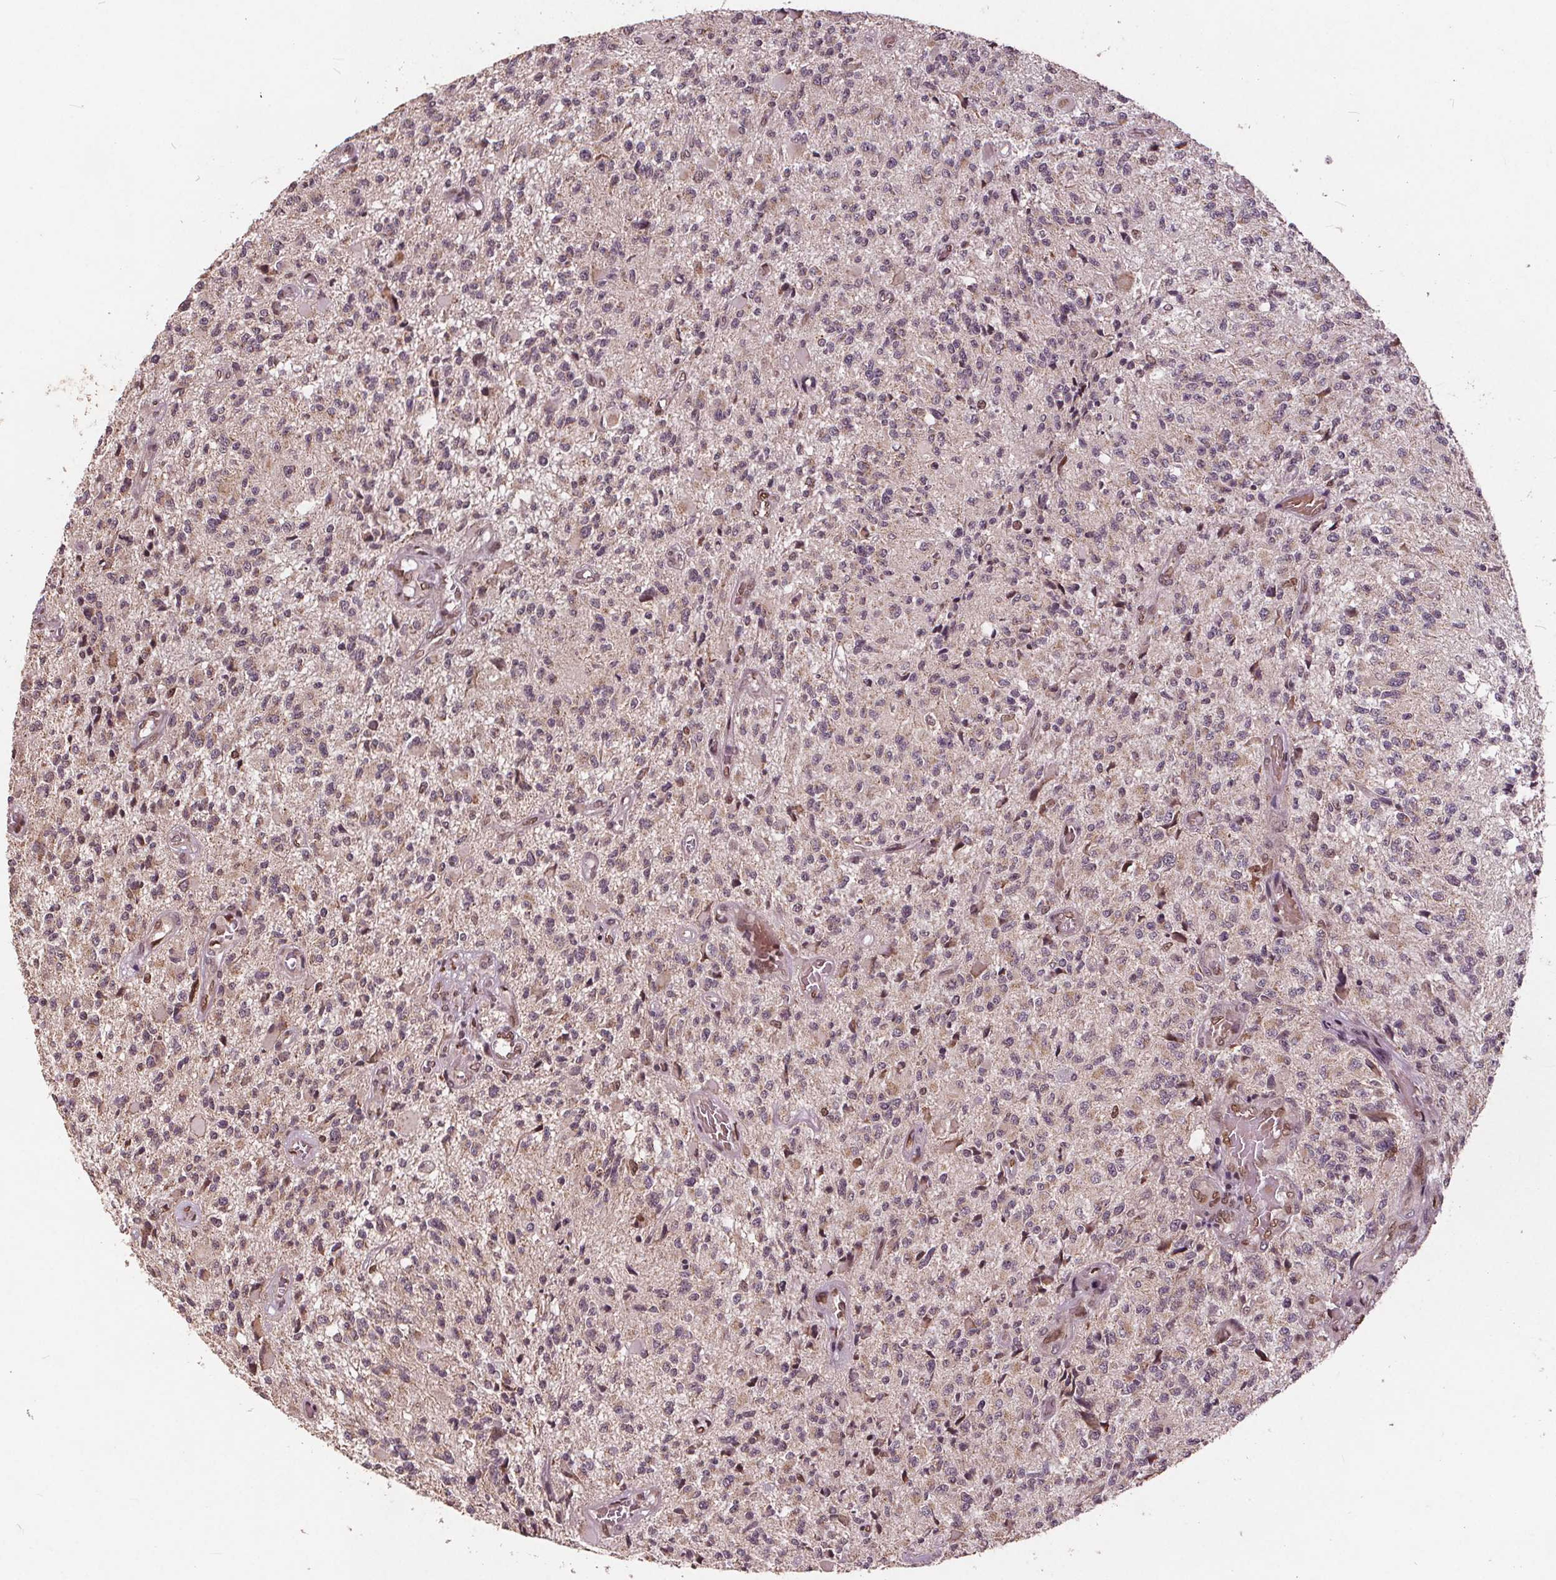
{"staining": {"intensity": "moderate", "quantity": "<25%", "location": "nuclear"}, "tissue": "glioma", "cell_type": "Tumor cells", "image_type": "cancer", "snomed": [{"axis": "morphology", "description": "Glioma, malignant, High grade"}, {"axis": "topography", "description": "Brain"}], "caption": "Glioma was stained to show a protein in brown. There is low levels of moderate nuclear expression in about <25% of tumor cells. The staining was performed using DAB (3,3'-diaminobenzidine) to visualize the protein expression in brown, while the nuclei were stained in blue with hematoxylin (Magnification: 20x).", "gene": "HIF1AN", "patient": {"sex": "female", "age": 63}}